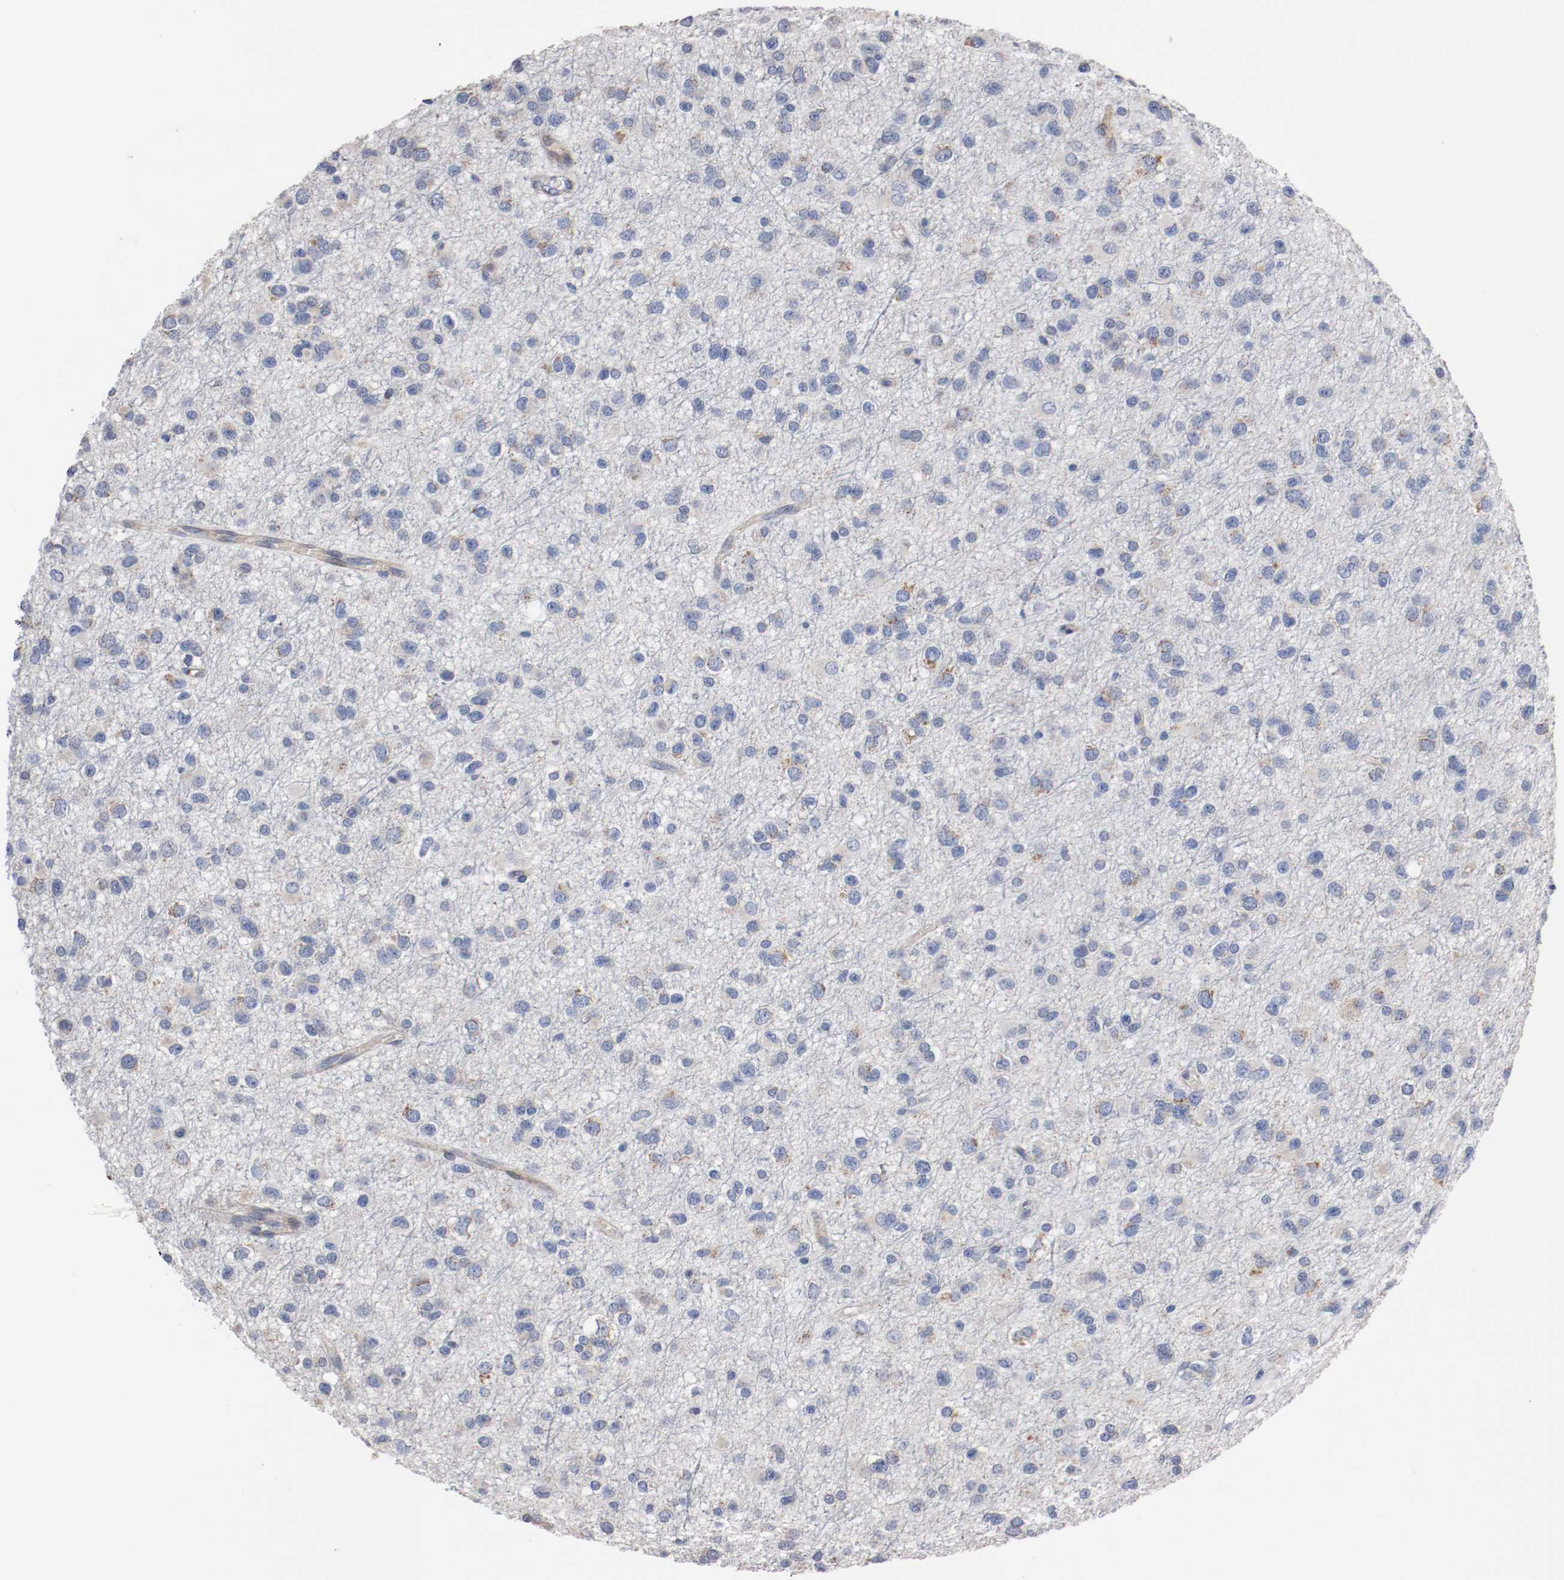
{"staining": {"intensity": "negative", "quantity": "none", "location": "none"}, "tissue": "glioma", "cell_type": "Tumor cells", "image_type": "cancer", "snomed": [{"axis": "morphology", "description": "Glioma, malignant, Low grade"}, {"axis": "topography", "description": "Brain"}], "caption": "DAB immunohistochemical staining of glioma reveals no significant staining in tumor cells.", "gene": "TUBD1", "patient": {"sex": "male", "age": 42}}